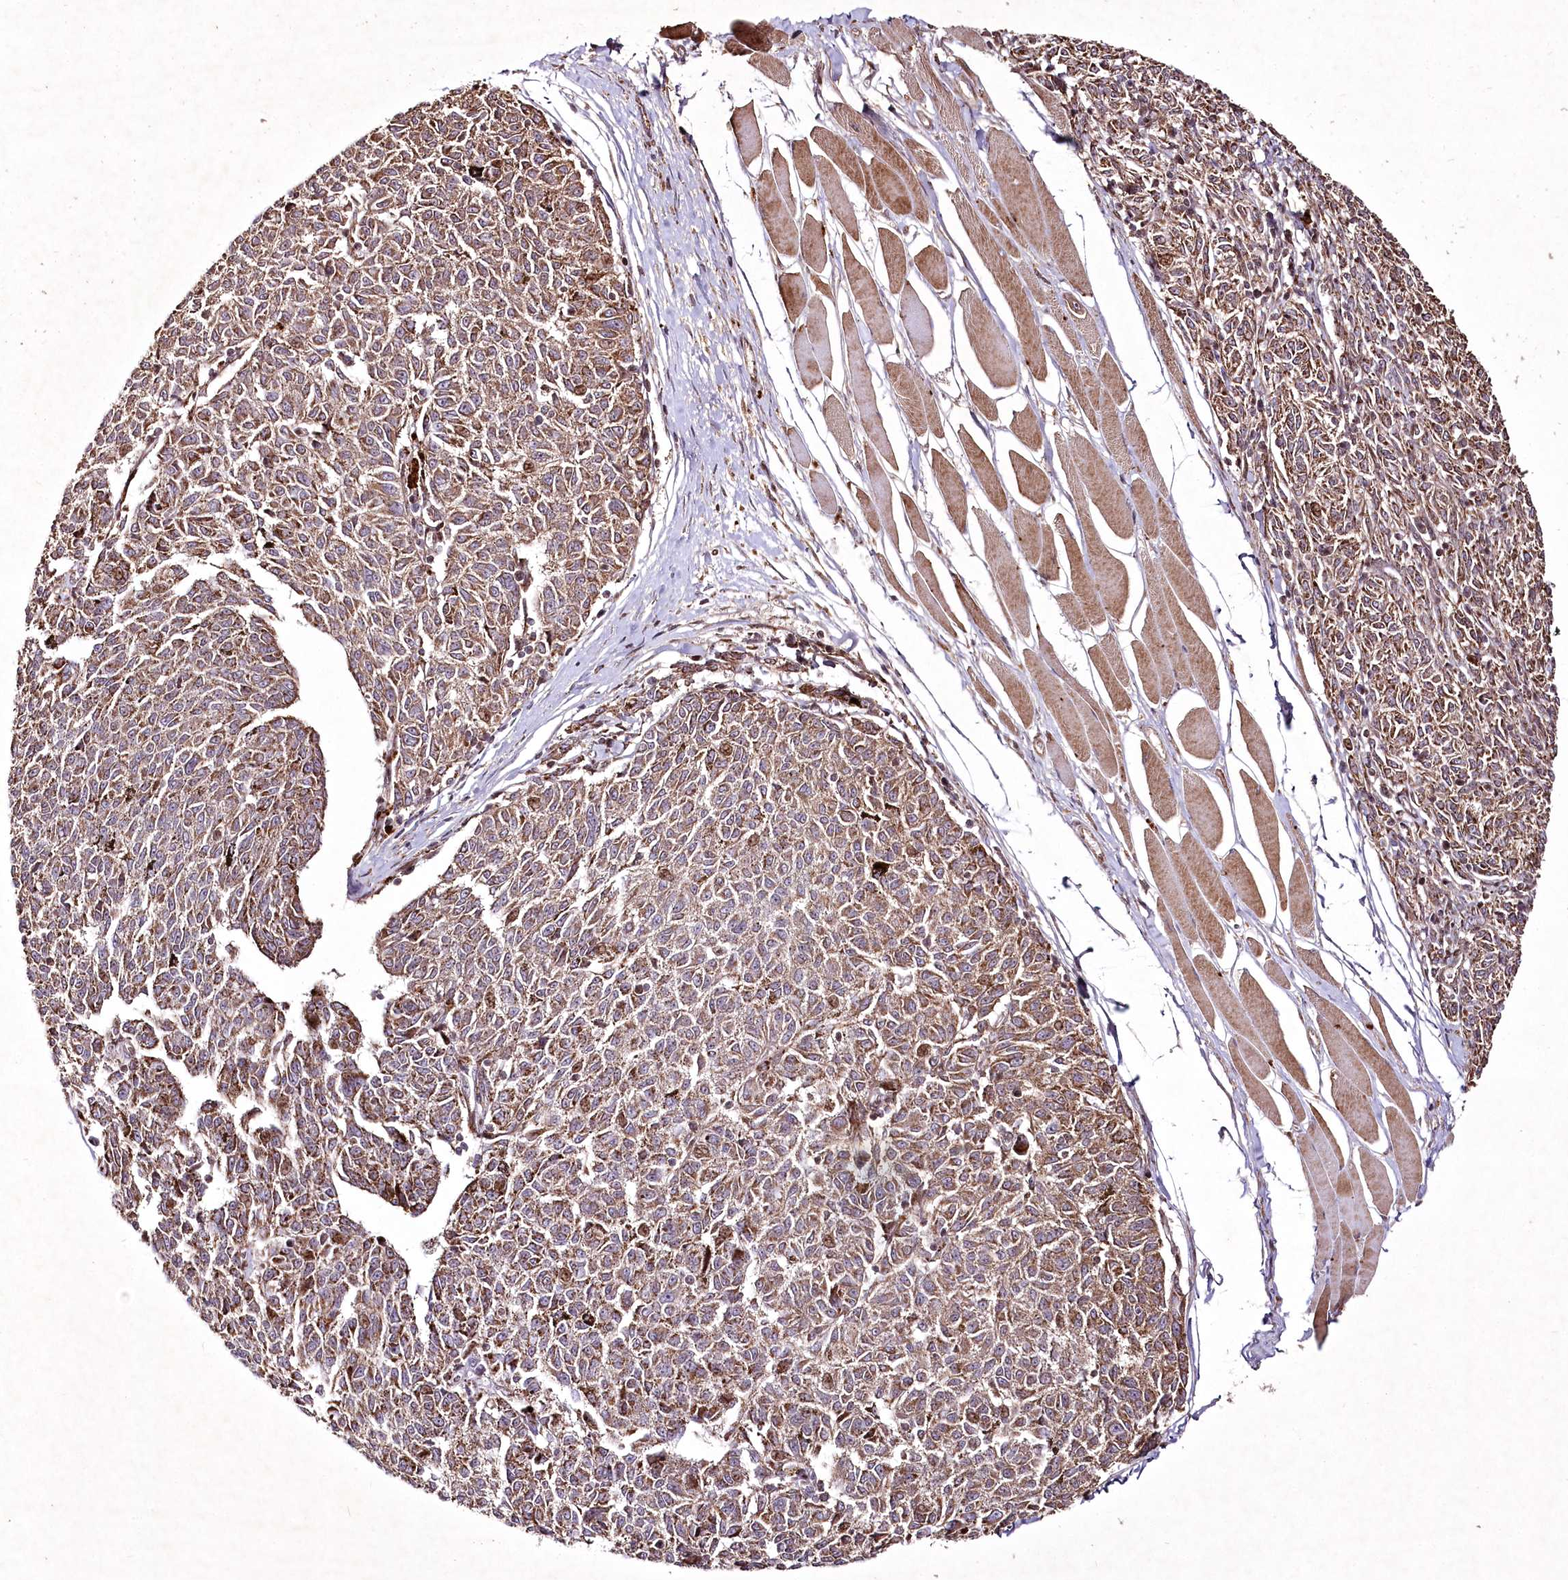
{"staining": {"intensity": "moderate", "quantity": ">75%", "location": "cytoplasmic/membranous,nuclear"}, "tissue": "melanoma", "cell_type": "Tumor cells", "image_type": "cancer", "snomed": [{"axis": "morphology", "description": "Malignant melanoma, NOS"}, {"axis": "topography", "description": "Skin"}], "caption": "There is medium levels of moderate cytoplasmic/membranous and nuclear expression in tumor cells of malignant melanoma, as demonstrated by immunohistochemical staining (brown color).", "gene": "PSTK", "patient": {"sex": "female", "age": 72}}